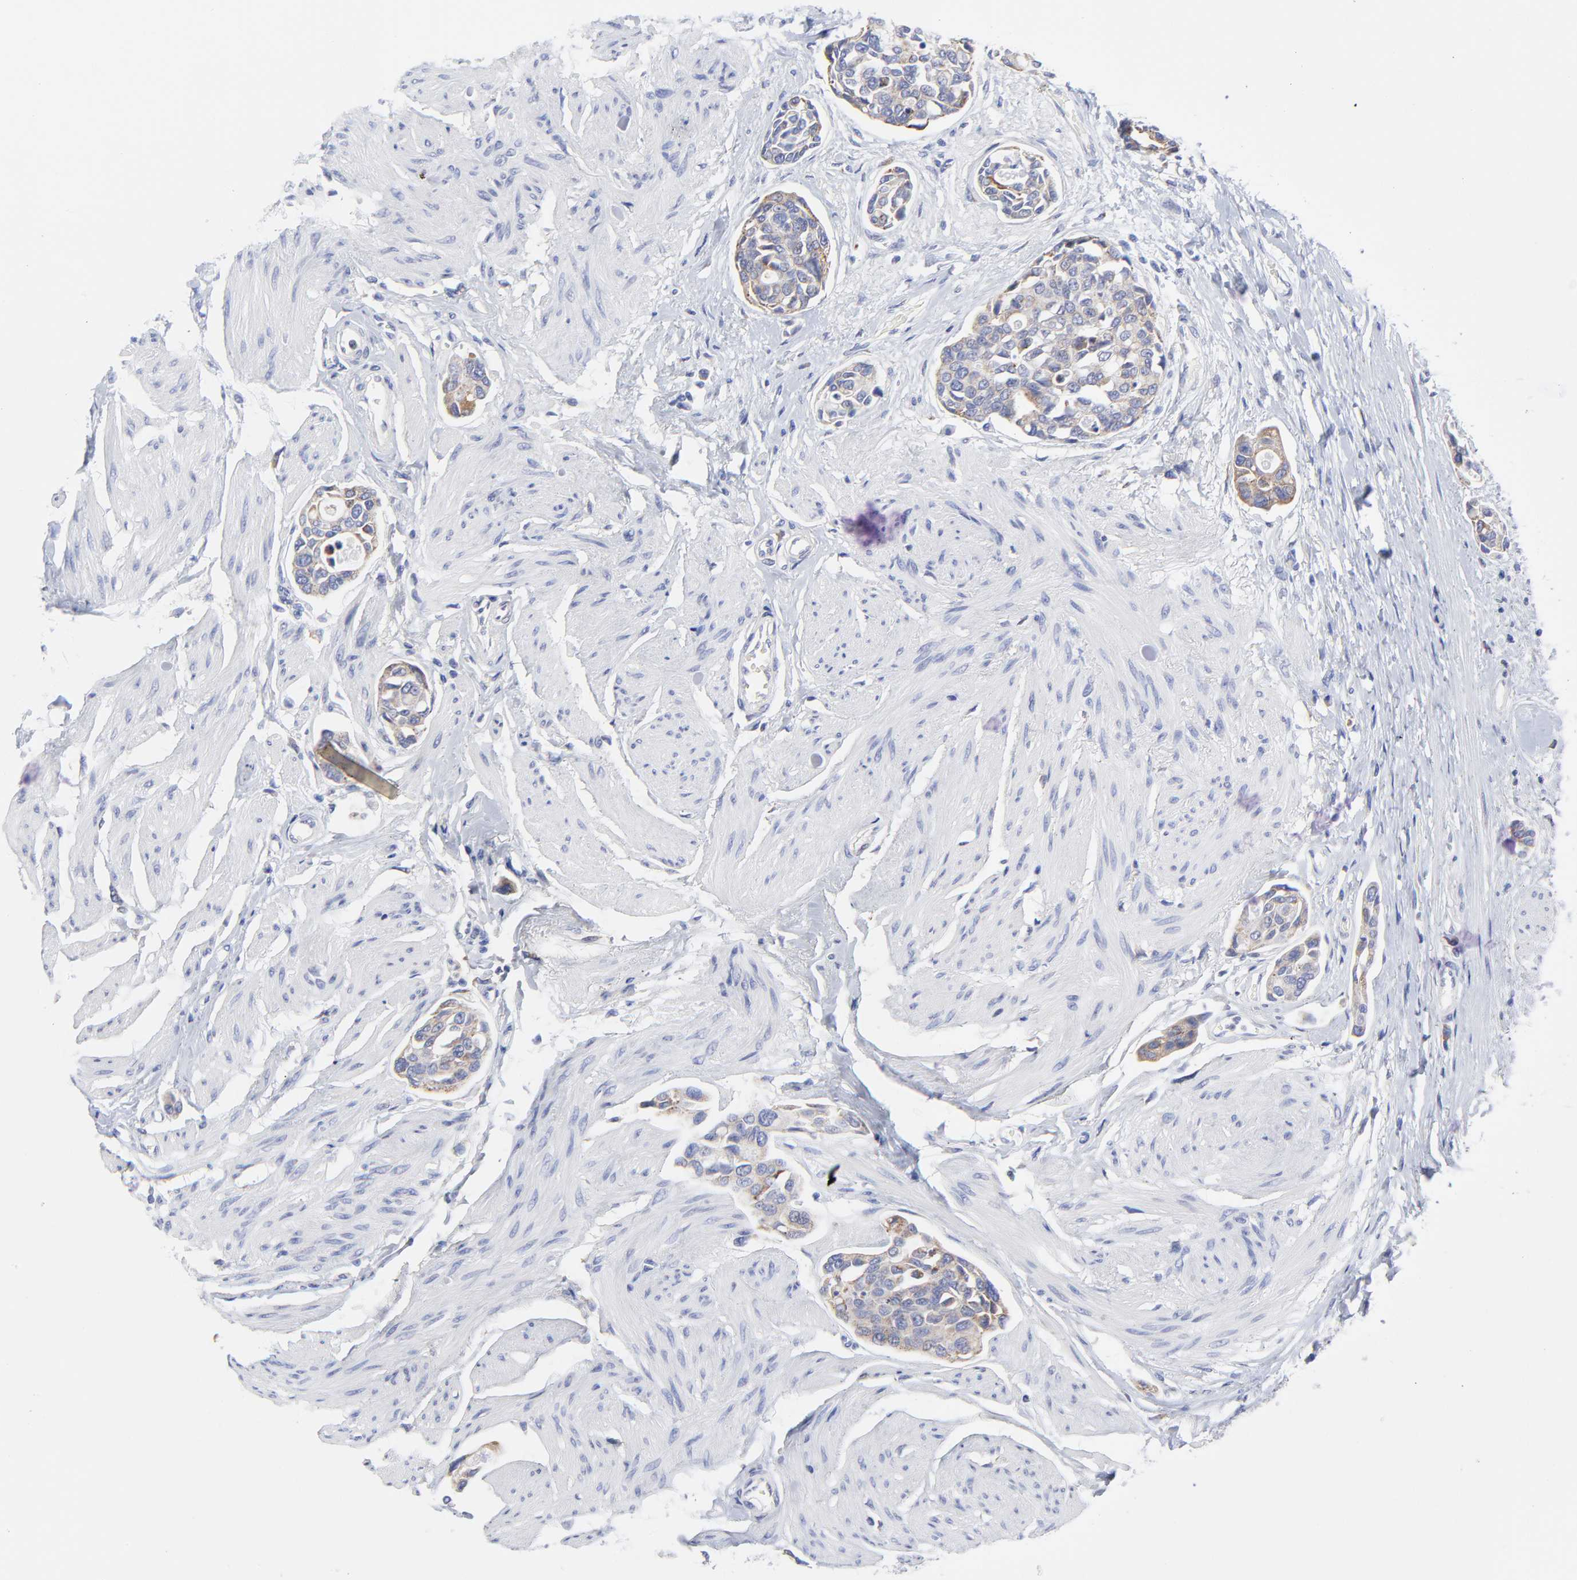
{"staining": {"intensity": "moderate", "quantity": "25%-75%", "location": "cytoplasmic/membranous"}, "tissue": "urothelial cancer", "cell_type": "Tumor cells", "image_type": "cancer", "snomed": [{"axis": "morphology", "description": "Urothelial carcinoma, High grade"}, {"axis": "topography", "description": "Urinary bladder"}], "caption": "Immunohistochemical staining of human urothelial cancer reveals medium levels of moderate cytoplasmic/membranous staining in approximately 25%-75% of tumor cells.", "gene": "DUSP9", "patient": {"sex": "male", "age": 78}}